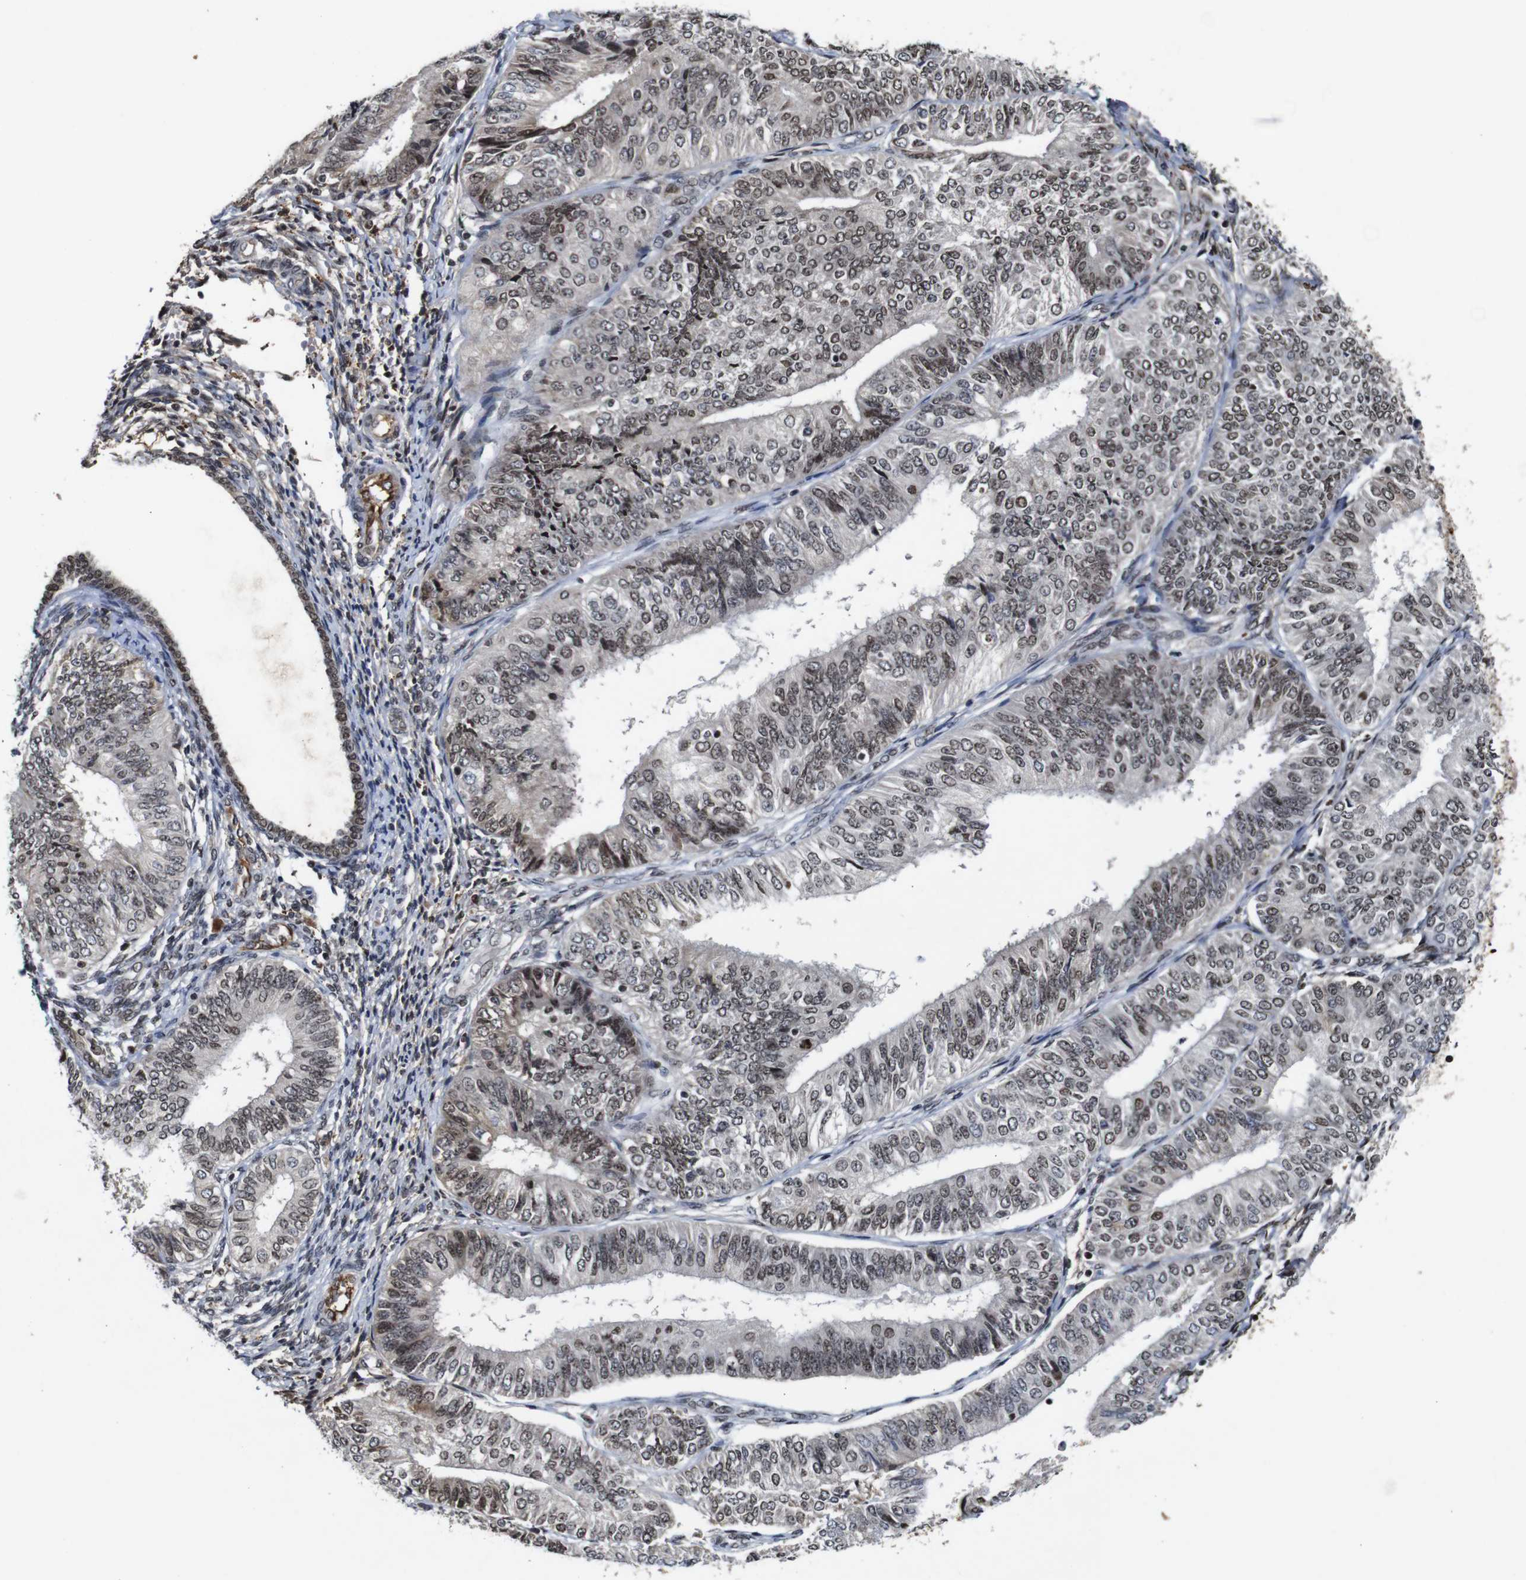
{"staining": {"intensity": "moderate", "quantity": "<25%", "location": "cytoplasmic/membranous,nuclear"}, "tissue": "endometrial cancer", "cell_type": "Tumor cells", "image_type": "cancer", "snomed": [{"axis": "morphology", "description": "Adenocarcinoma, NOS"}, {"axis": "topography", "description": "Endometrium"}], "caption": "Adenocarcinoma (endometrial) tissue exhibits moderate cytoplasmic/membranous and nuclear positivity in approximately <25% of tumor cells The staining is performed using DAB (3,3'-diaminobenzidine) brown chromogen to label protein expression. The nuclei are counter-stained blue using hematoxylin.", "gene": "MYC", "patient": {"sex": "female", "age": 58}}